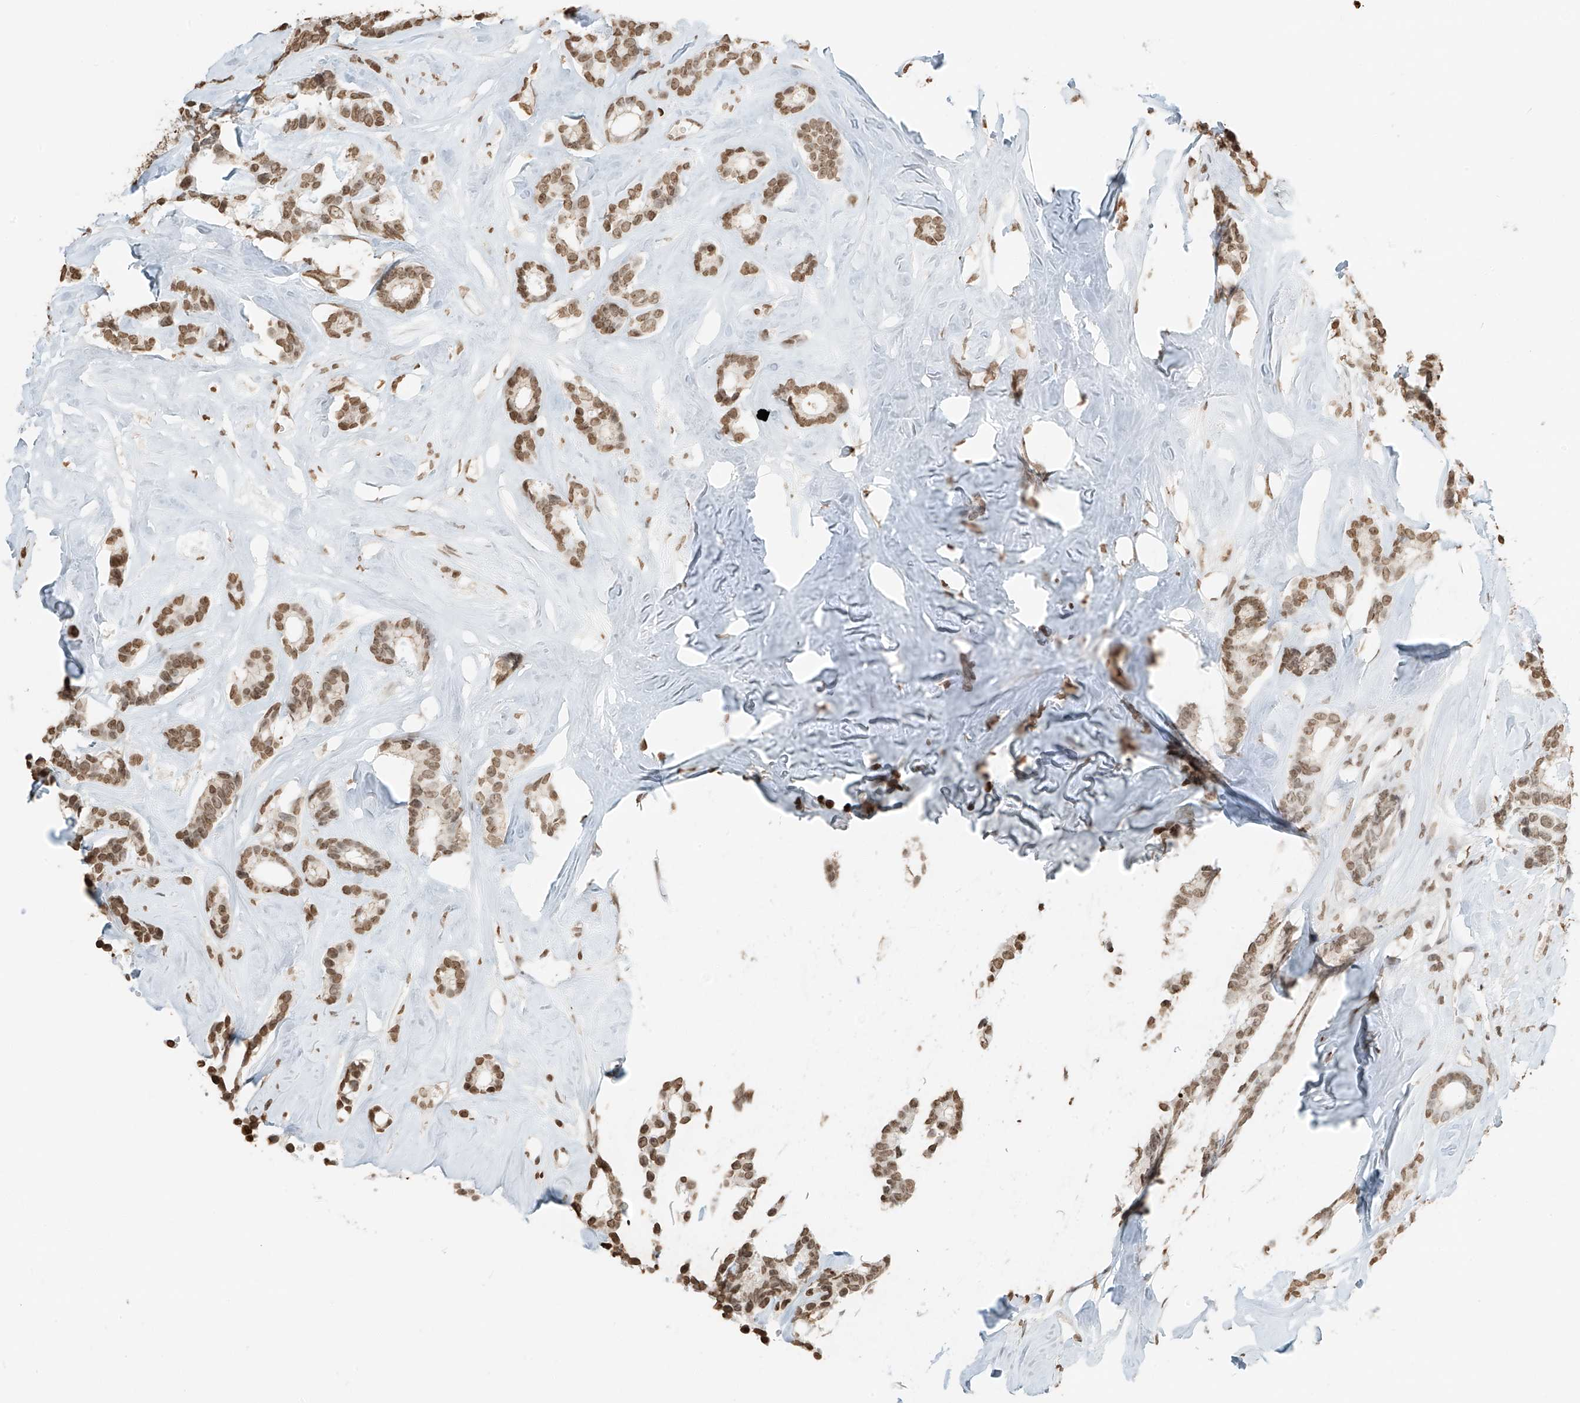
{"staining": {"intensity": "moderate", "quantity": ">75%", "location": "nuclear"}, "tissue": "breast cancer", "cell_type": "Tumor cells", "image_type": "cancer", "snomed": [{"axis": "morphology", "description": "Duct carcinoma"}, {"axis": "topography", "description": "Breast"}], "caption": "Immunohistochemical staining of breast cancer exhibits medium levels of moderate nuclear protein staining in about >75% of tumor cells.", "gene": "C17orf58", "patient": {"sex": "female", "age": 40}}